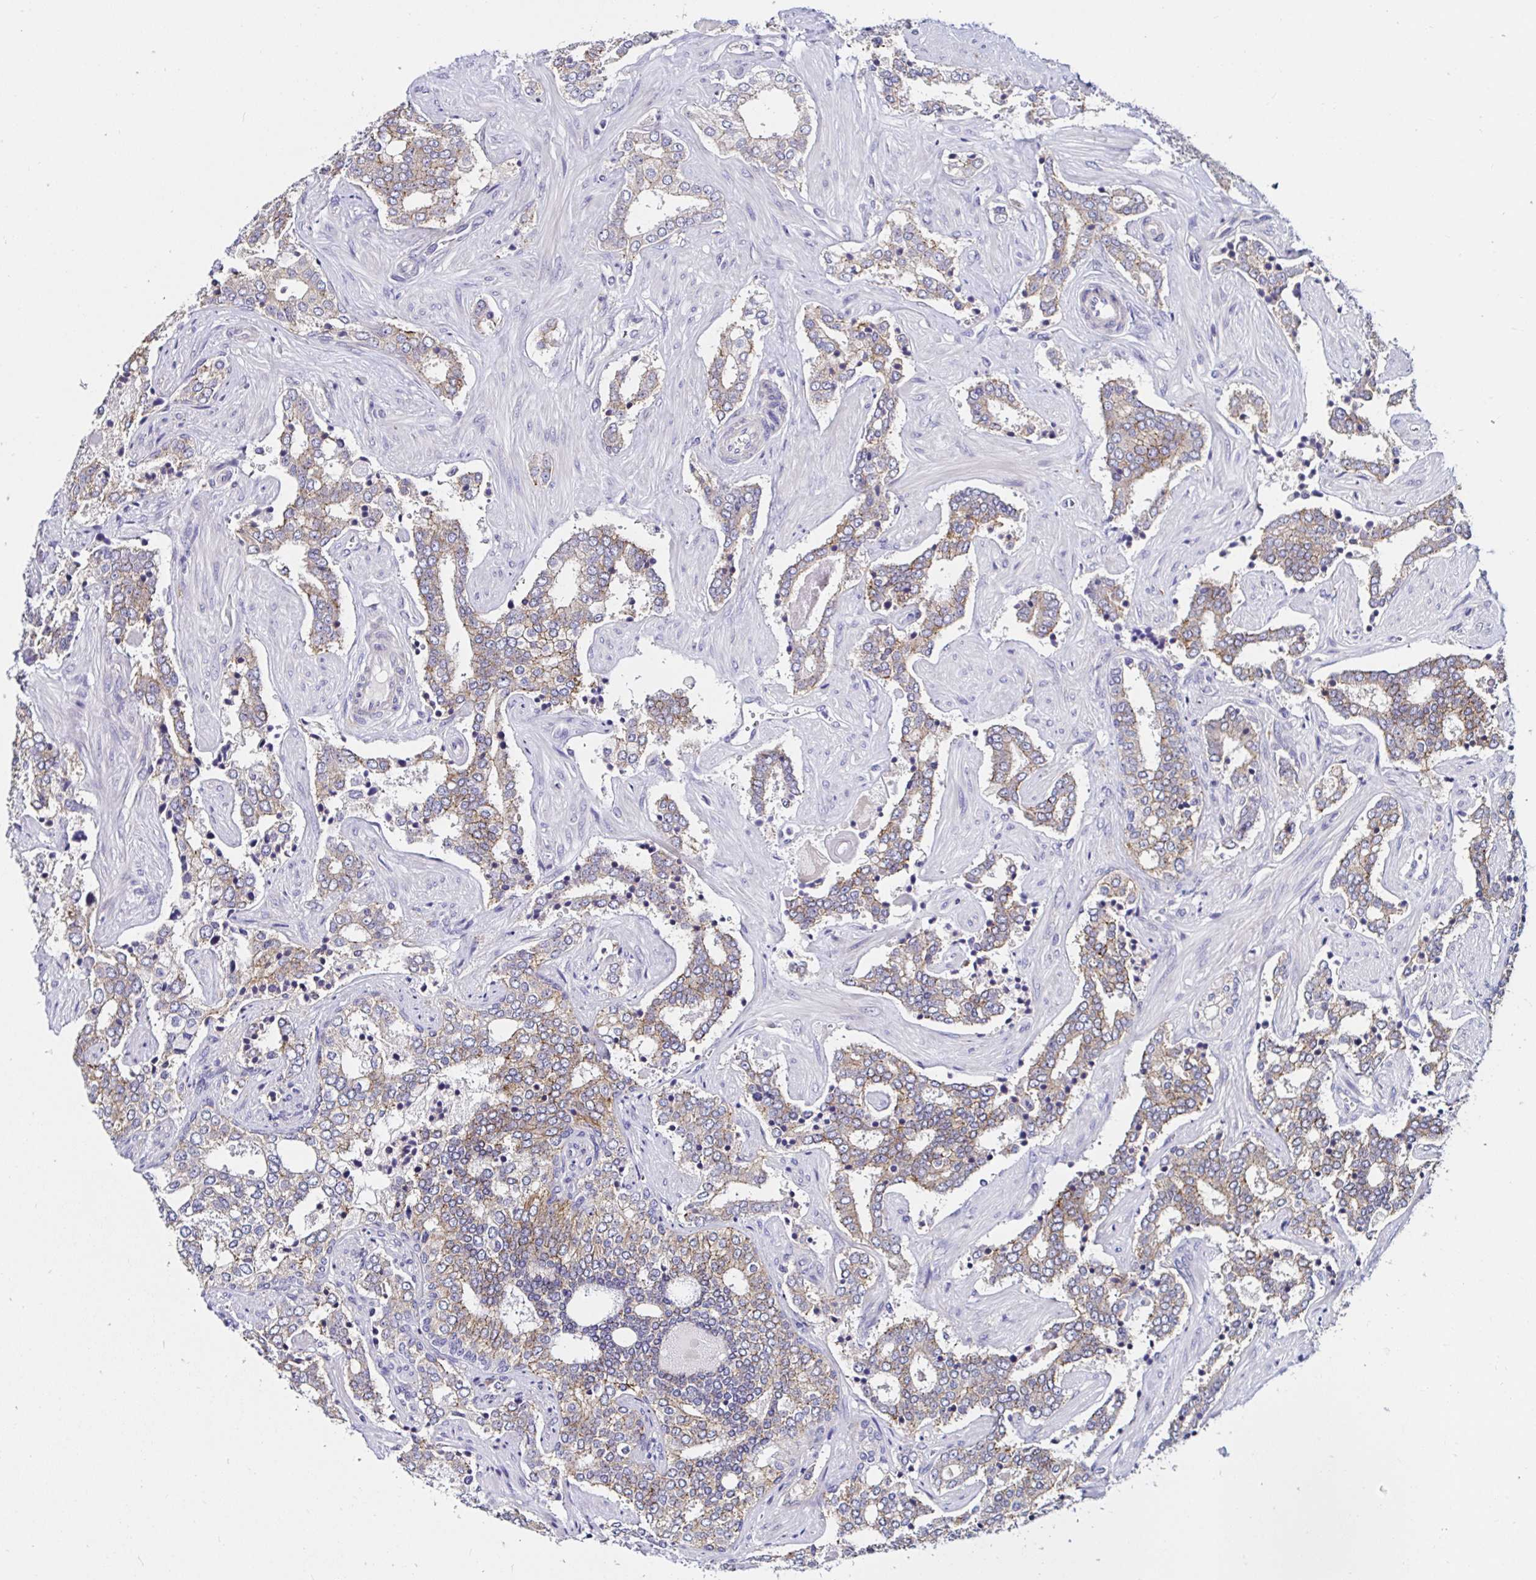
{"staining": {"intensity": "weak", "quantity": ">75%", "location": "cytoplasmic/membranous"}, "tissue": "prostate cancer", "cell_type": "Tumor cells", "image_type": "cancer", "snomed": [{"axis": "morphology", "description": "Adenocarcinoma, High grade"}, {"axis": "topography", "description": "Prostate"}], "caption": "Human prostate cancer stained for a protein (brown) displays weak cytoplasmic/membranous positive positivity in about >75% of tumor cells.", "gene": "VSIG2", "patient": {"sex": "male", "age": 60}}